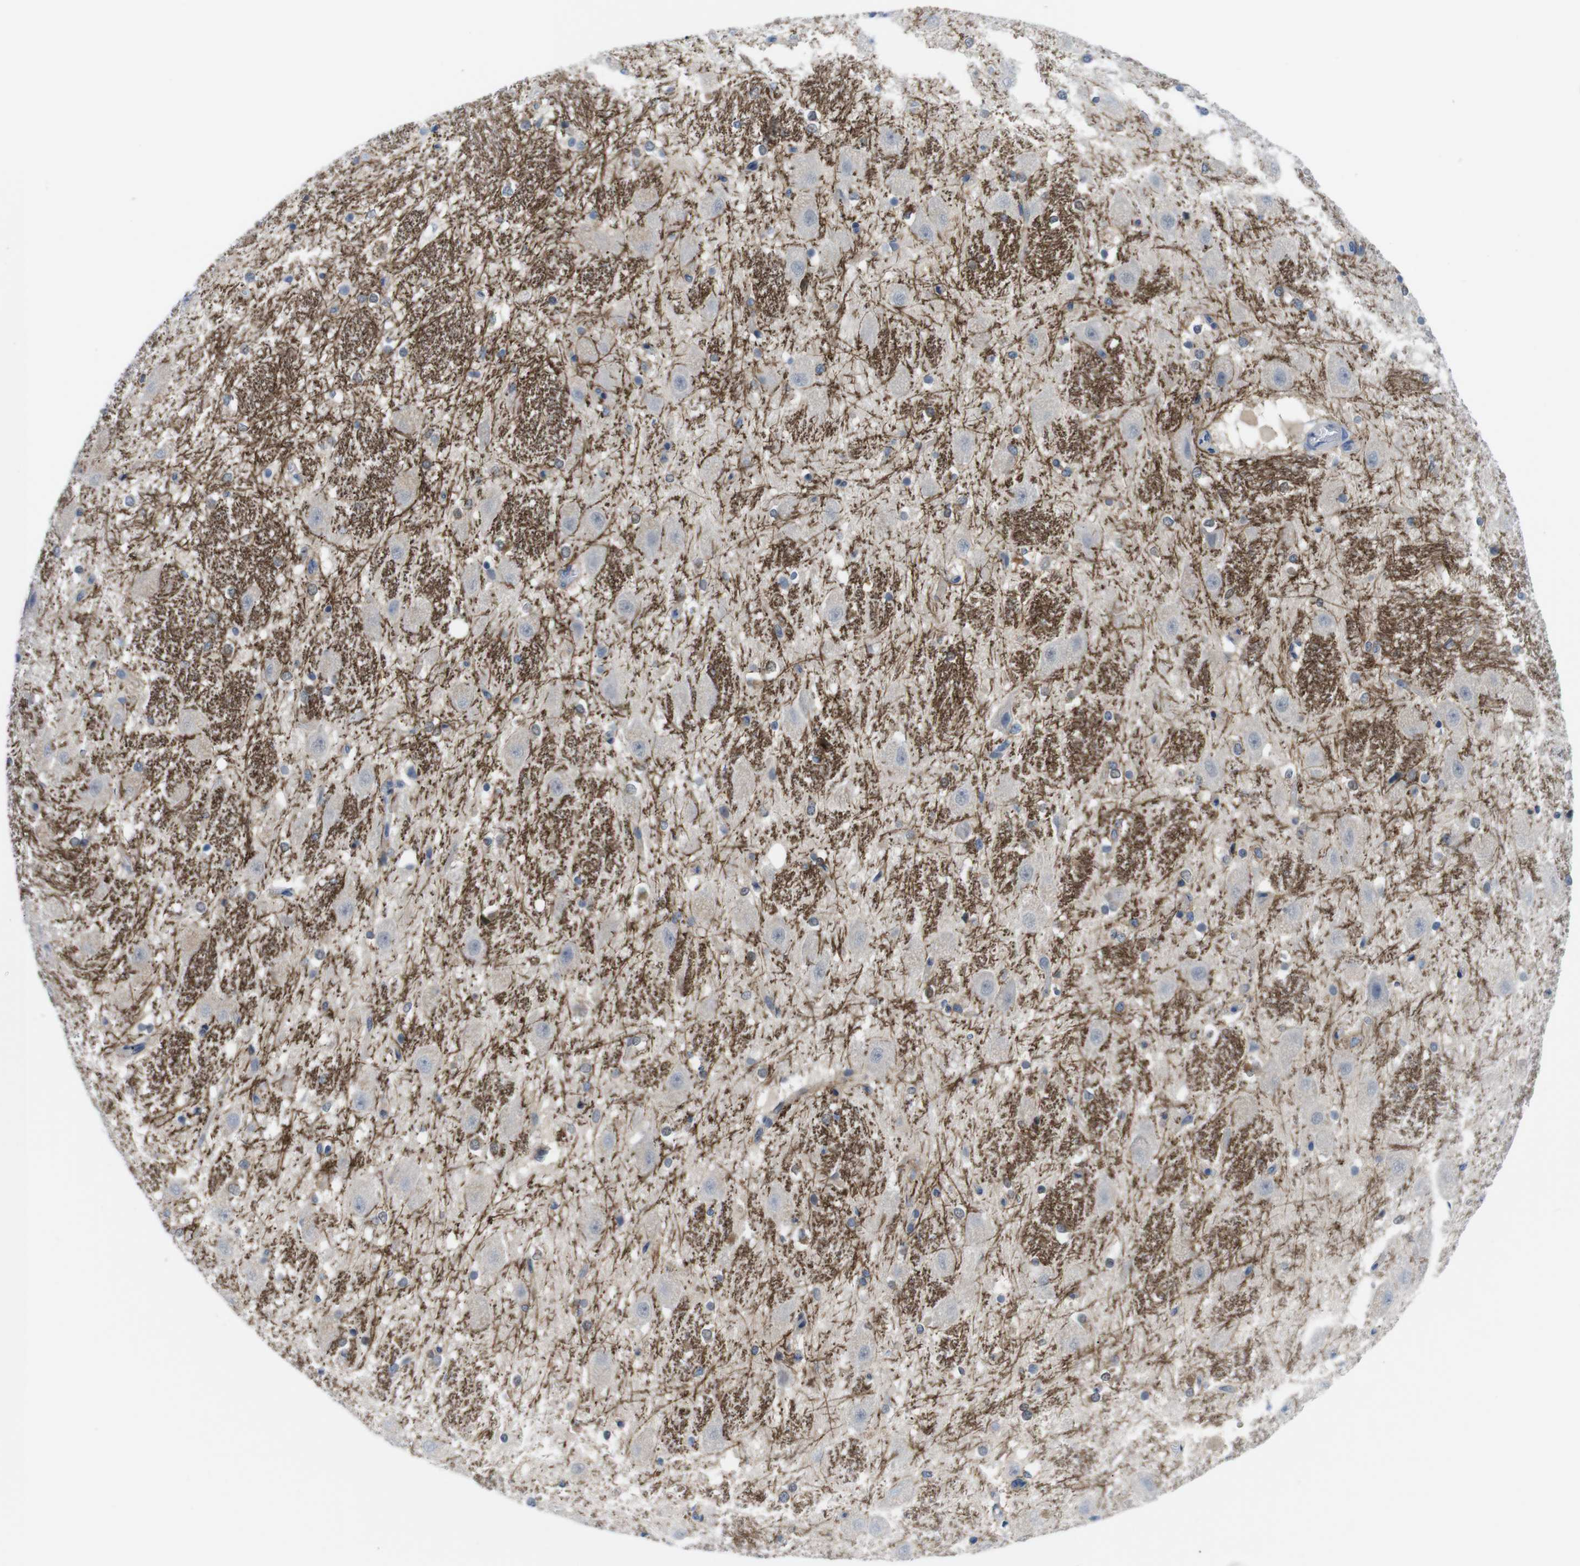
{"staining": {"intensity": "weak", "quantity": "<25%", "location": "cytoplasmic/membranous"}, "tissue": "hippocampus", "cell_type": "Glial cells", "image_type": "normal", "snomed": [{"axis": "morphology", "description": "Normal tissue, NOS"}, {"axis": "topography", "description": "Hippocampus"}], "caption": "IHC histopathology image of unremarkable human hippocampus stained for a protein (brown), which shows no positivity in glial cells. Brightfield microscopy of immunohistochemistry stained with DAB (3,3'-diaminobenzidine) (brown) and hematoxylin (blue), captured at high magnification.", "gene": "CD300C", "patient": {"sex": "female", "age": 19}}